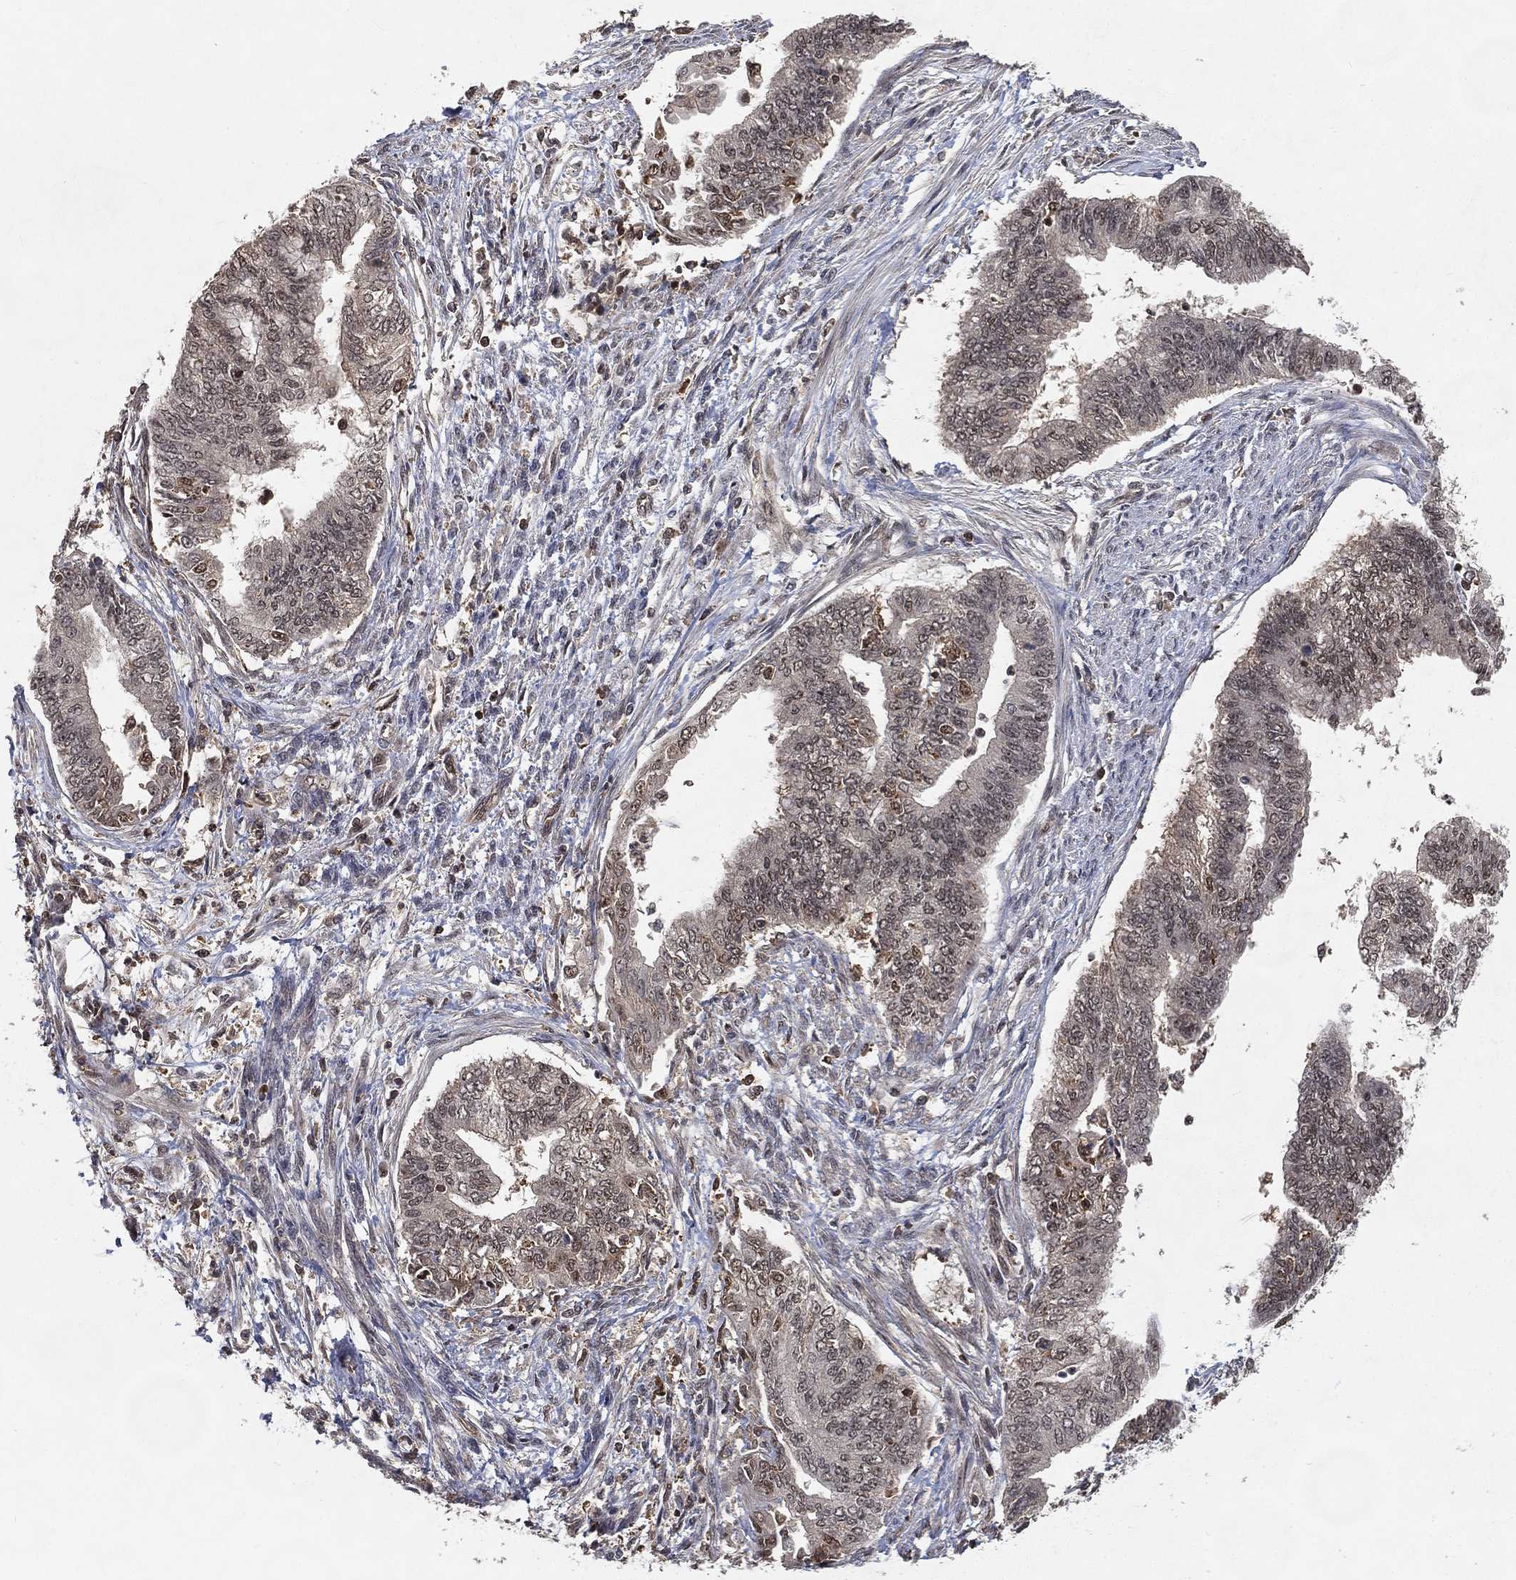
{"staining": {"intensity": "negative", "quantity": "none", "location": "none"}, "tissue": "endometrial cancer", "cell_type": "Tumor cells", "image_type": "cancer", "snomed": [{"axis": "morphology", "description": "Adenocarcinoma, NOS"}, {"axis": "topography", "description": "Endometrium"}], "caption": "This is an IHC histopathology image of human endometrial cancer (adenocarcinoma). There is no expression in tumor cells.", "gene": "WDR26", "patient": {"sex": "female", "age": 65}}